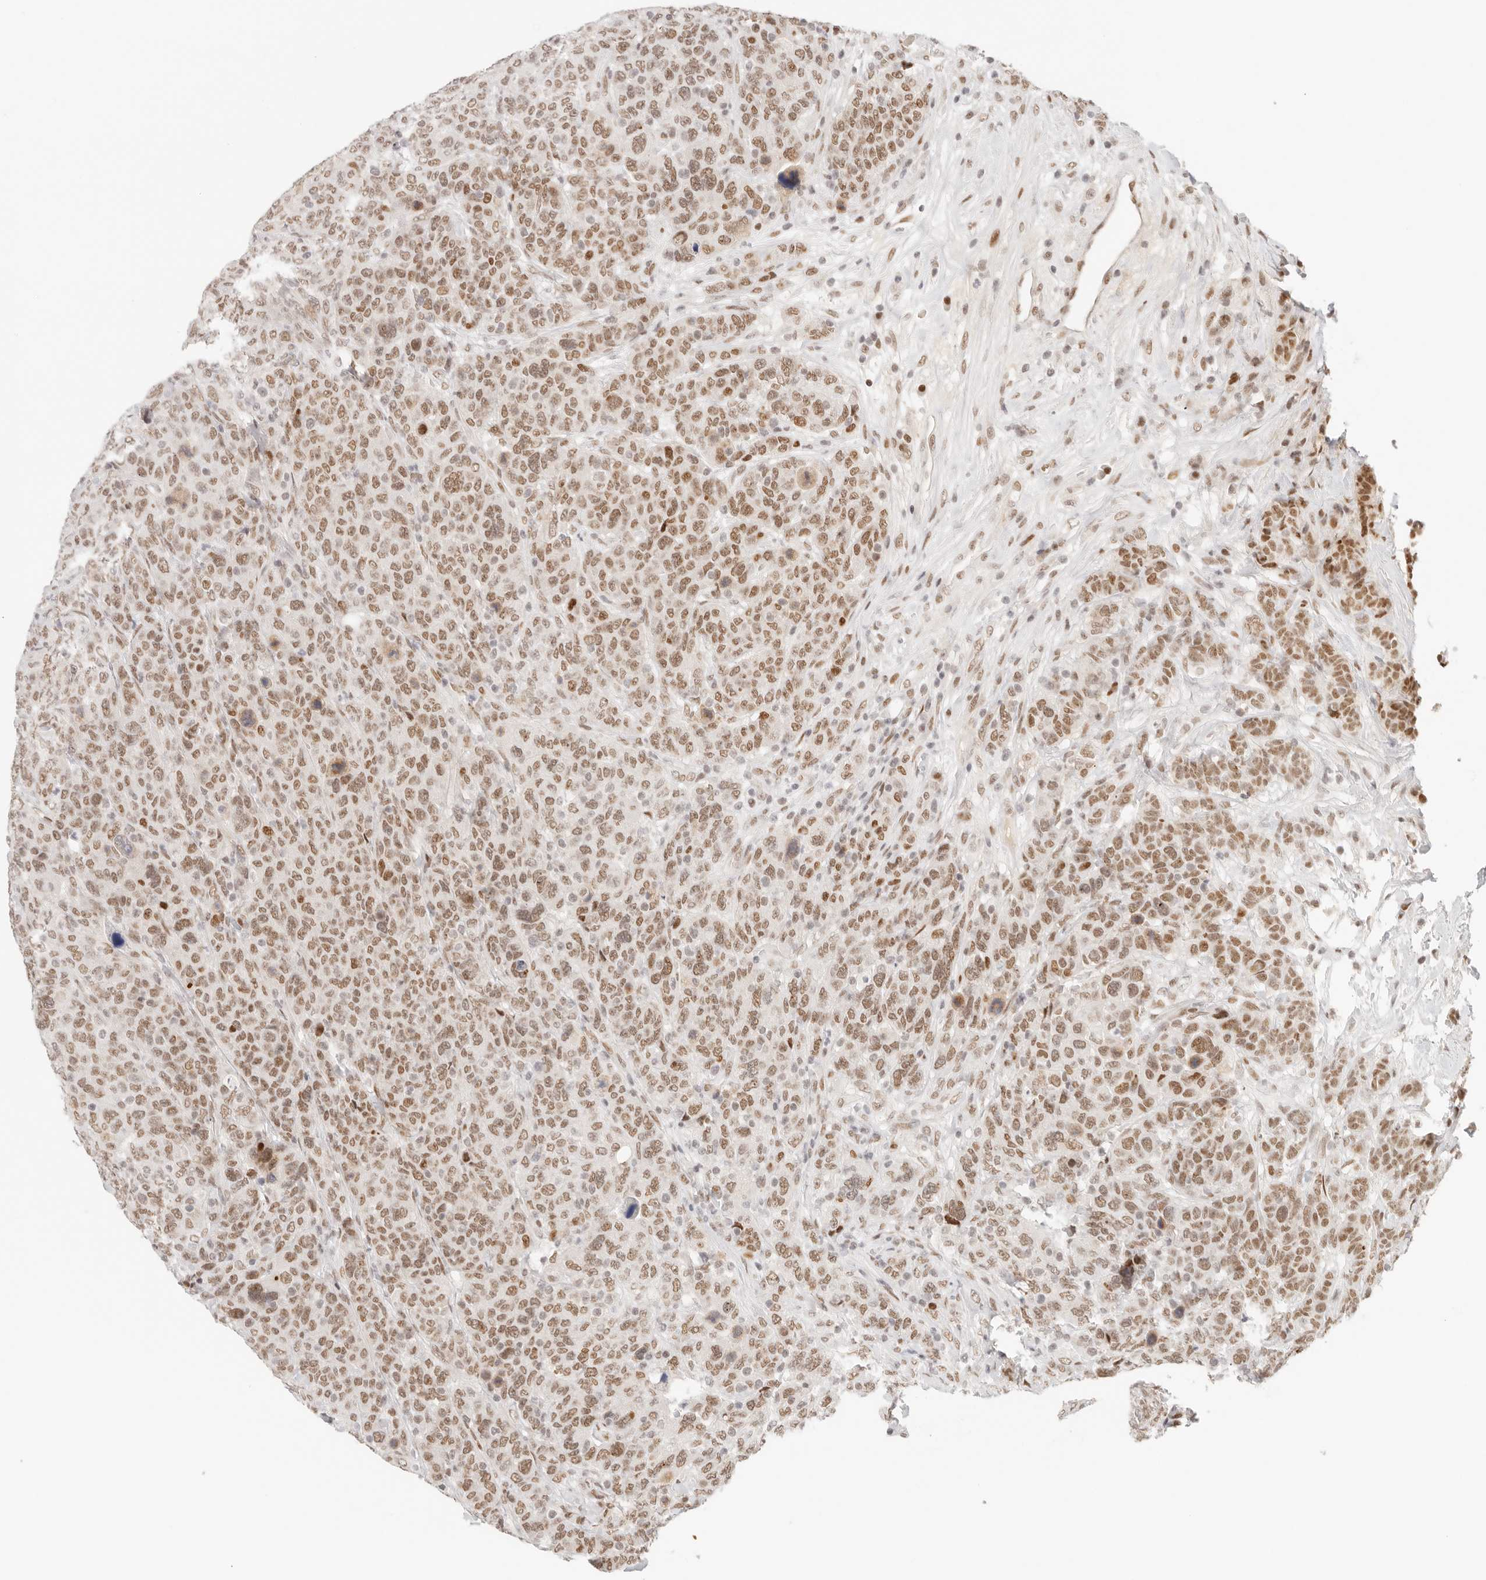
{"staining": {"intensity": "moderate", "quantity": ">75%", "location": "nuclear"}, "tissue": "breast cancer", "cell_type": "Tumor cells", "image_type": "cancer", "snomed": [{"axis": "morphology", "description": "Duct carcinoma"}, {"axis": "topography", "description": "Breast"}], "caption": "A medium amount of moderate nuclear staining is seen in approximately >75% of tumor cells in invasive ductal carcinoma (breast) tissue.", "gene": "HOXC5", "patient": {"sex": "female", "age": 37}}